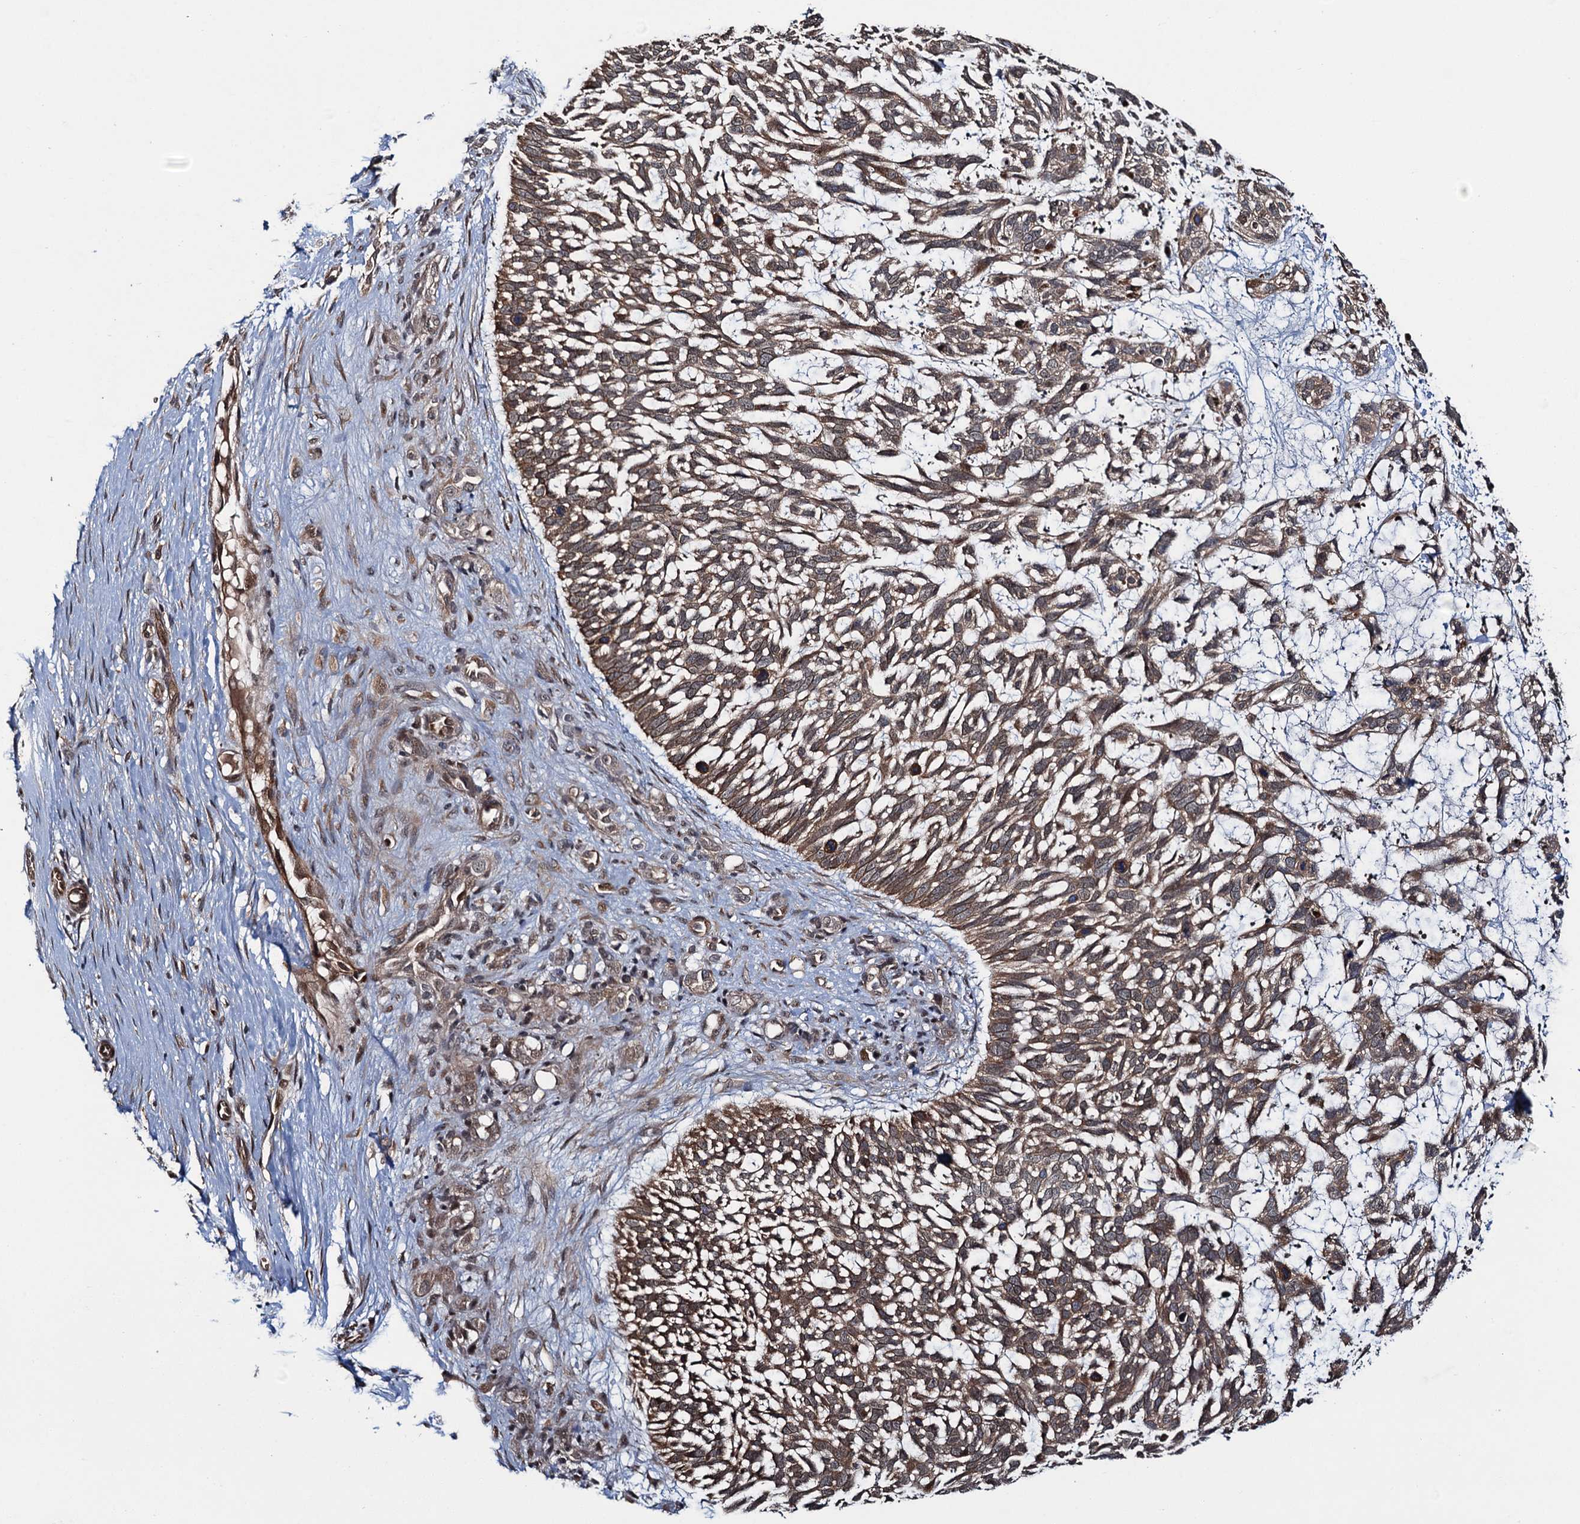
{"staining": {"intensity": "moderate", "quantity": ">75%", "location": "cytoplasmic/membranous"}, "tissue": "skin cancer", "cell_type": "Tumor cells", "image_type": "cancer", "snomed": [{"axis": "morphology", "description": "Basal cell carcinoma"}, {"axis": "topography", "description": "Skin"}], "caption": "Tumor cells show moderate cytoplasmic/membranous positivity in about >75% of cells in skin basal cell carcinoma.", "gene": "EVX2", "patient": {"sex": "male", "age": 88}}